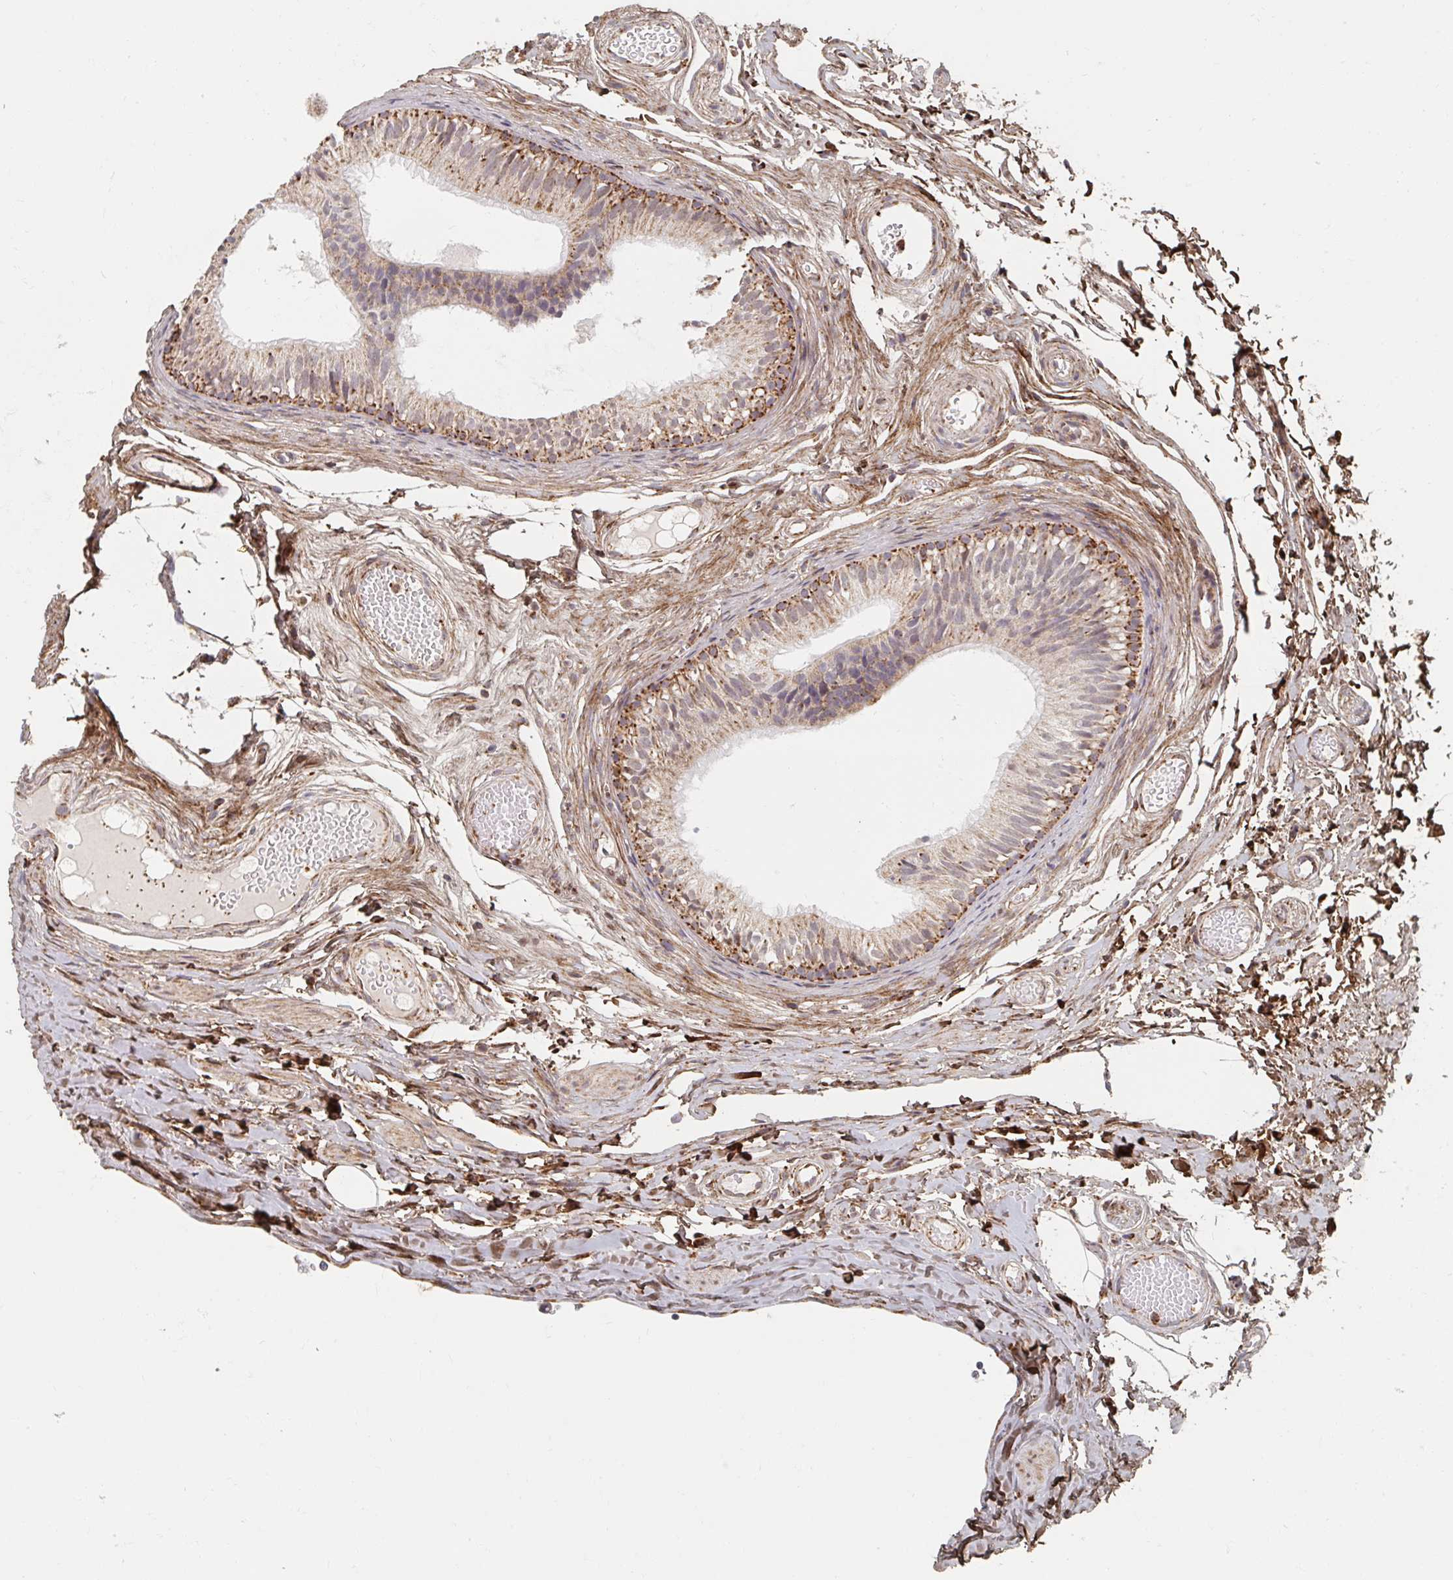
{"staining": {"intensity": "moderate", "quantity": "25%-75%", "location": "cytoplasmic/membranous"}, "tissue": "epididymis", "cell_type": "Glandular cells", "image_type": "normal", "snomed": [{"axis": "morphology", "description": "Normal tissue, NOS"}, {"axis": "morphology", "description": "Seminoma, NOS"}, {"axis": "topography", "description": "Testis"}, {"axis": "topography", "description": "Epididymis"}], "caption": "Glandular cells demonstrate medium levels of moderate cytoplasmic/membranous expression in about 25%-75% of cells in unremarkable epididymis.", "gene": "MAVS", "patient": {"sex": "male", "age": 34}}